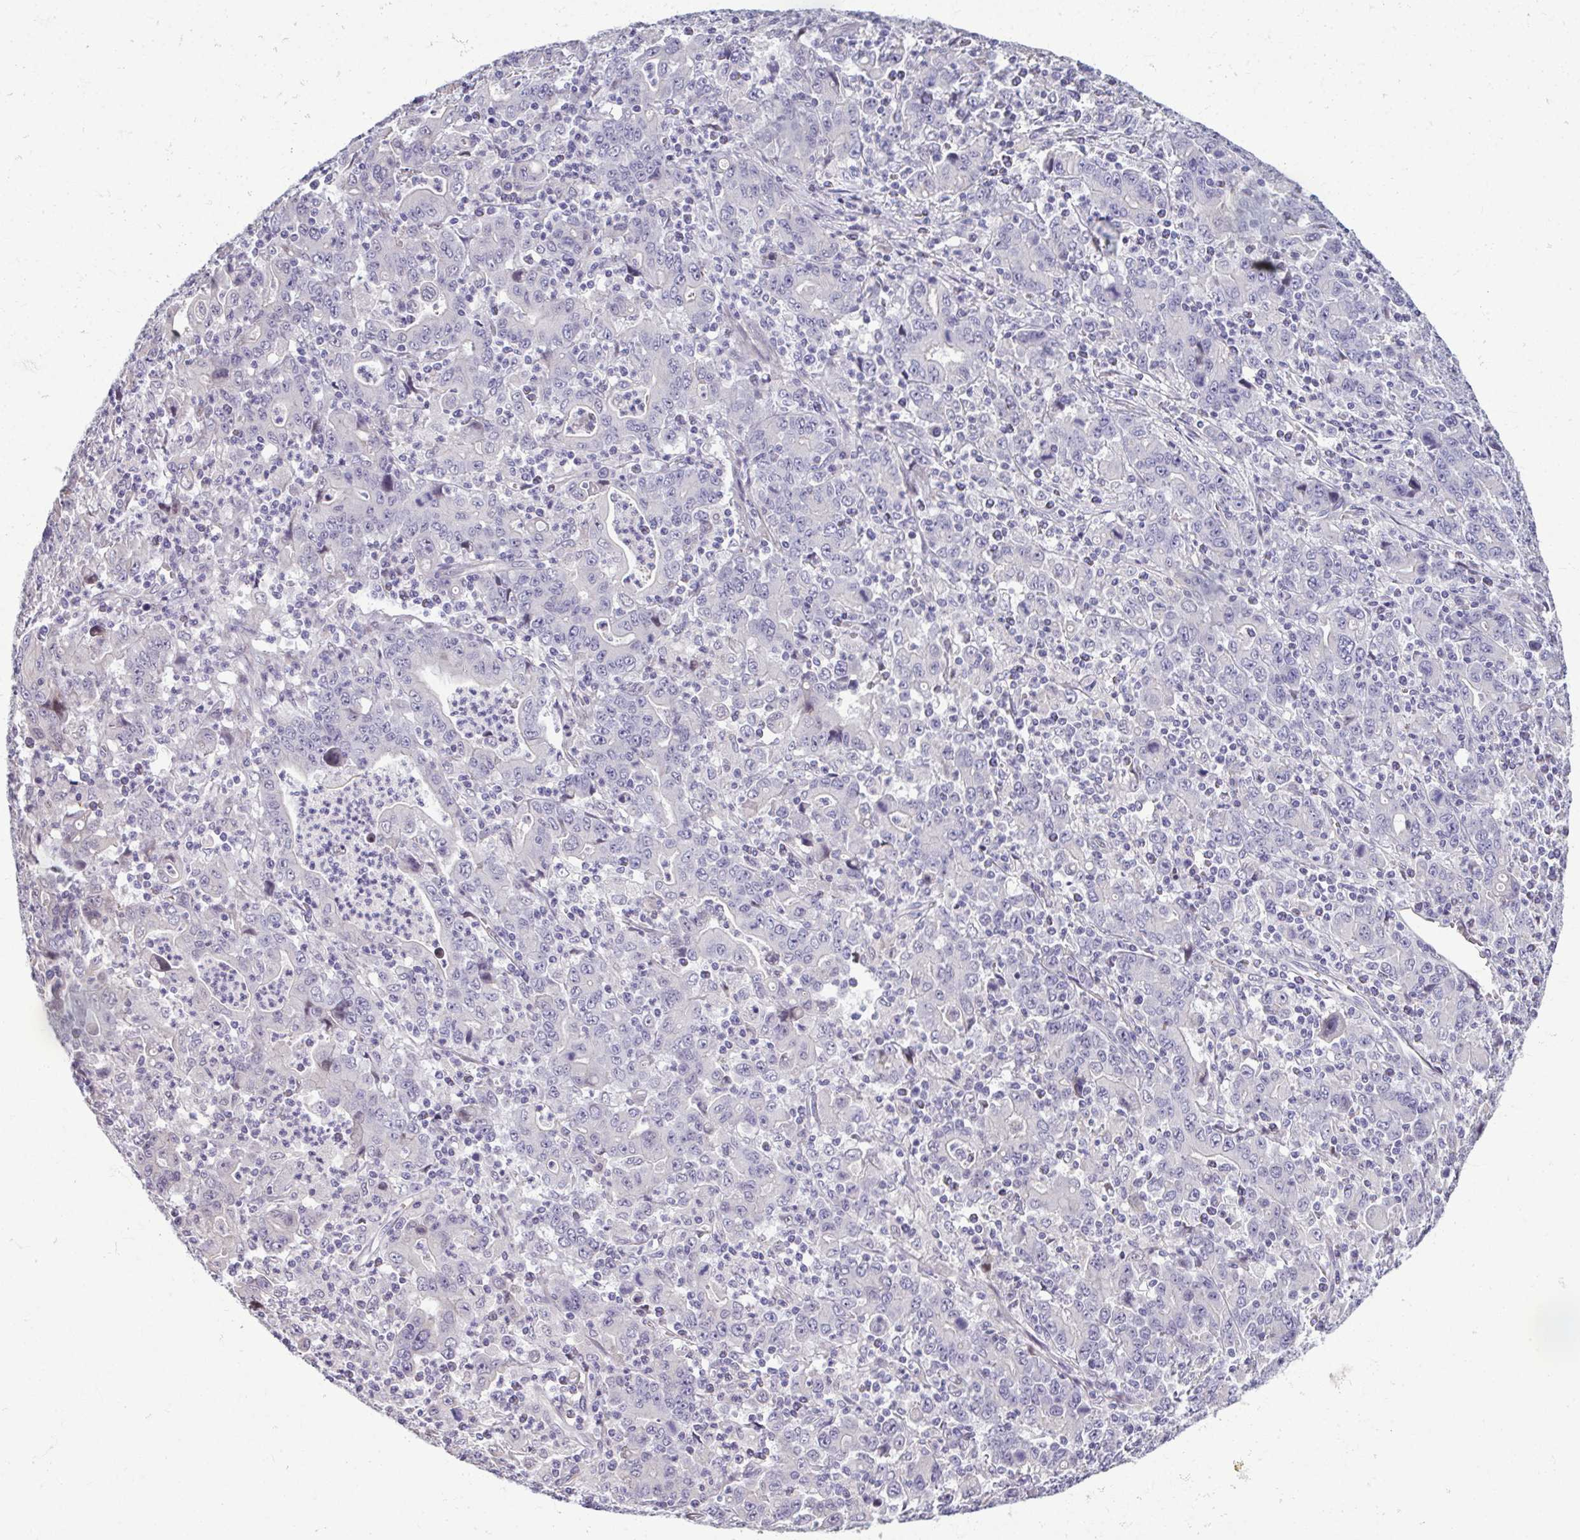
{"staining": {"intensity": "negative", "quantity": "none", "location": "none"}, "tissue": "stomach cancer", "cell_type": "Tumor cells", "image_type": "cancer", "snomed": [{"axis": "morphology", "description": "Adenocarcinoma, NOS"}, {"axis": "topography", "description": "Stomach, upper"}], "caption": "Immunohistochemical staining of adenocarcinoma (stomach) shows no significant staining in tumor cells.", "gene": "ODF1", "patient": {"sex": "male", "age": 69}}